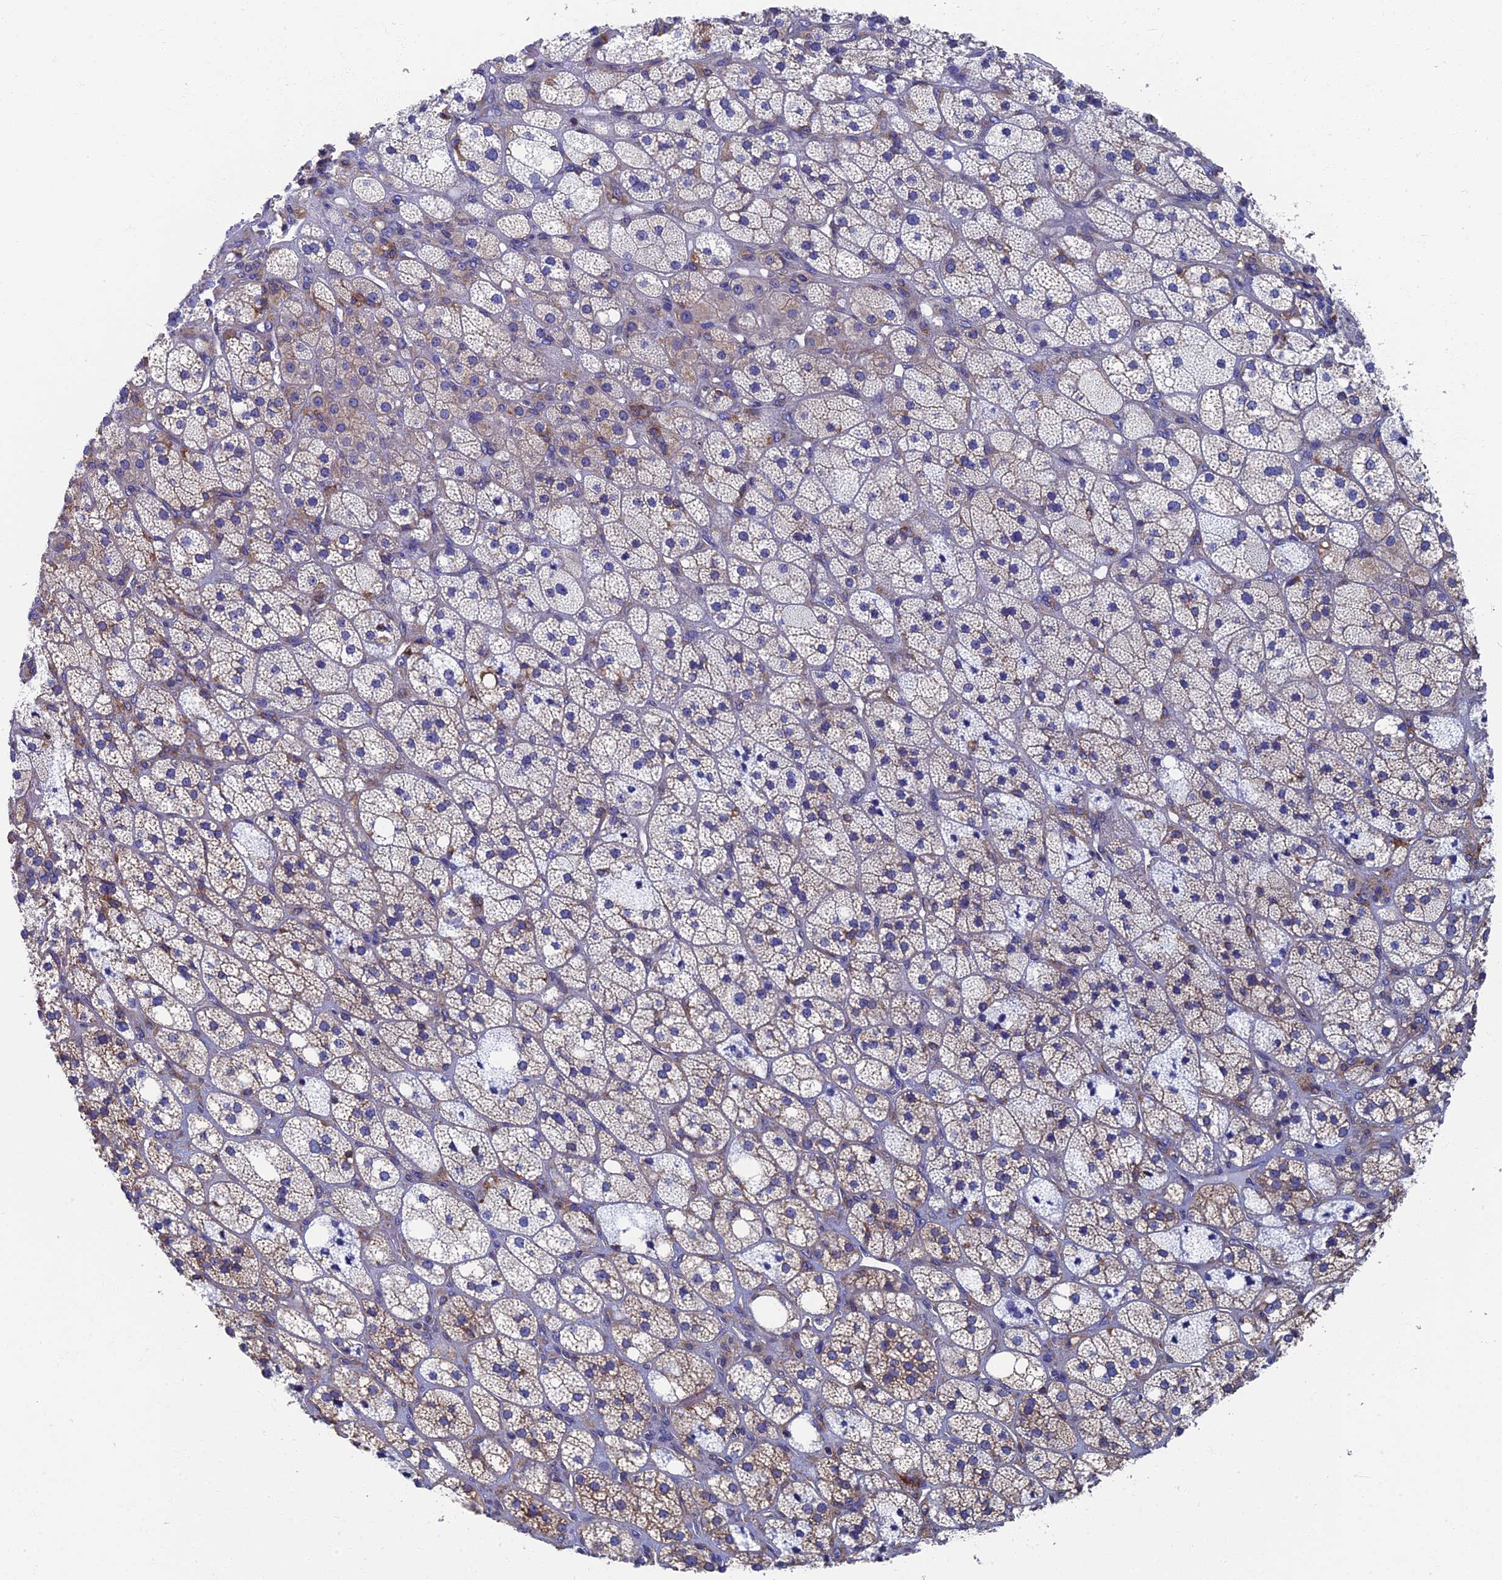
{"staining": {"intensity": "weak", "quantity": "25%-75%", "location": "cytoplasmic/membranous"}, "tissue": "adrenal gland", "cell_type": "Glandular cells", "image_type": "normal", "snomed": [{"axis": "morphology", "description": "Normal tissue, NOS"}, {"axis": "topography", "description": "Adrenal gland"}], "caption": "A high-resolution photomicrograph shows immunohistochemistry staining of unremarkable adrenal gland, which exhibits weak cytoplasmic/membranous expression in about 25%-75% of glandular cells. (DAB = brown stain, brightfield microscopy at high magnification).", "gene": "YBX1", "patient": {"sex": "male", "age": 61}}